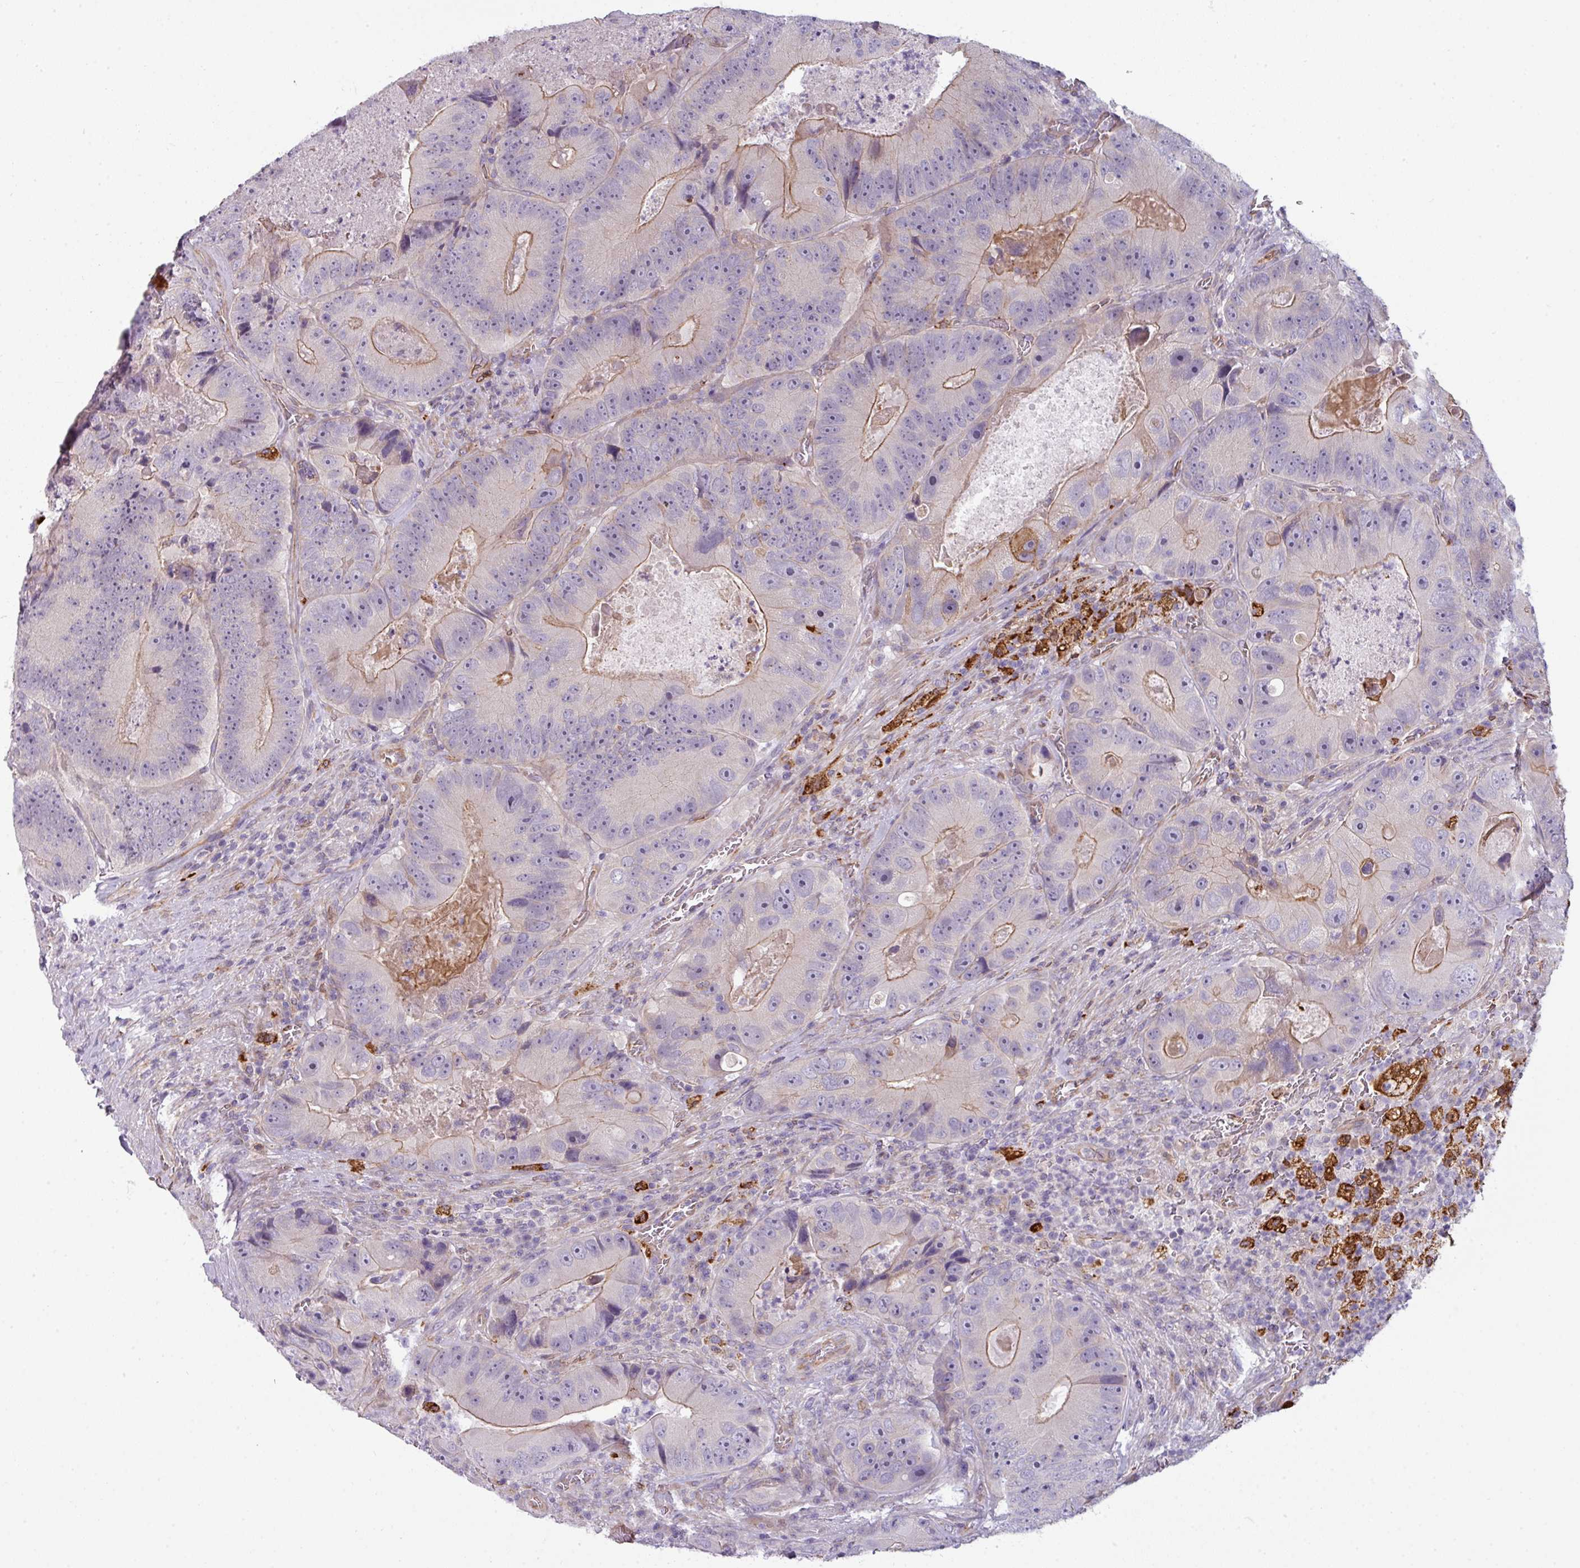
{"staining": {"intensity": "moderate", "quantity": "25%-75%", "location": "cytoplasmic/membranous"}, "tissue": "colorectal cancer", "cell_type": "Tumor cells", "image_type": "cancer", "snomed": [{"axis": "morphology", "description": "Adenocarcinoma, NOS"}, {"axis": "topography", "description": "Colon"}], "caption": "A histopathology image of colorectal adenocarcinoma stained for a protein exhibits moderate cytoplasmic/membranous brown staining in tumor cells.", "gene": "BUD23", "patient": {"sex": "female", "age": 86}}